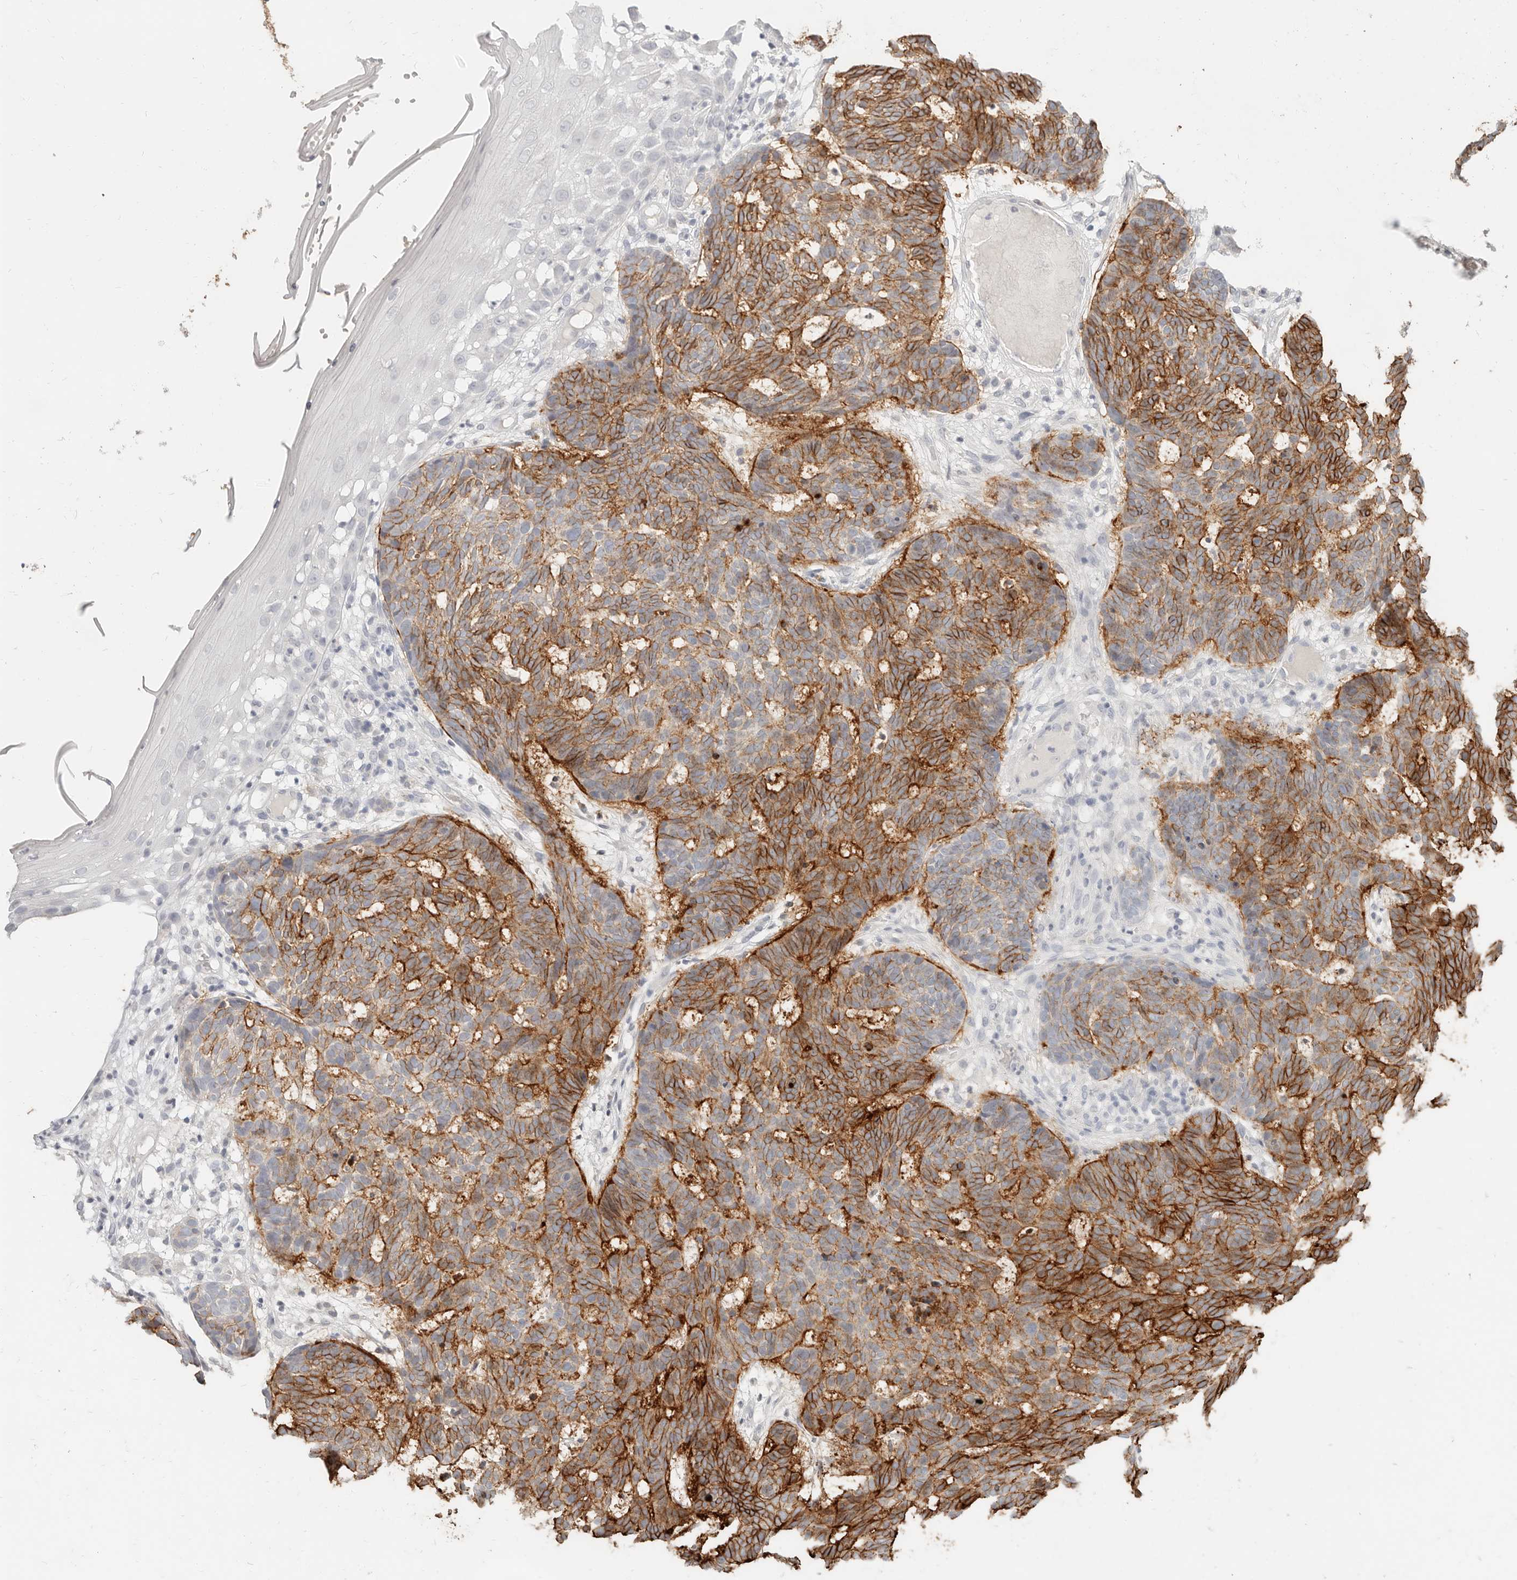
{"staining": {"intensity": "moderate", "quantity": ">75%", "location": "cytoplasmic/membranous"}, "tissue": "skin cancer", "cell_type": "Tumor cells", "image_type": "cancer", "snomed": [{"axis": "morphology", "description": "Basal cell carcinoma"}, {"axis": "topography", "description": "Skin"}], "caption": "A high-resolution histopathology image shows immunohistochemistry (IHC) staining of skin basal cell carcinoma, which exhibits moderate cytoplasmic/membranous staining in approximately >75% of tumor cells. Immunohistochemistry stains the protein in brown and the nuclei are stained blue.", "gene": "EPCAM", "patient": {"sex": "male", "age": 85}}